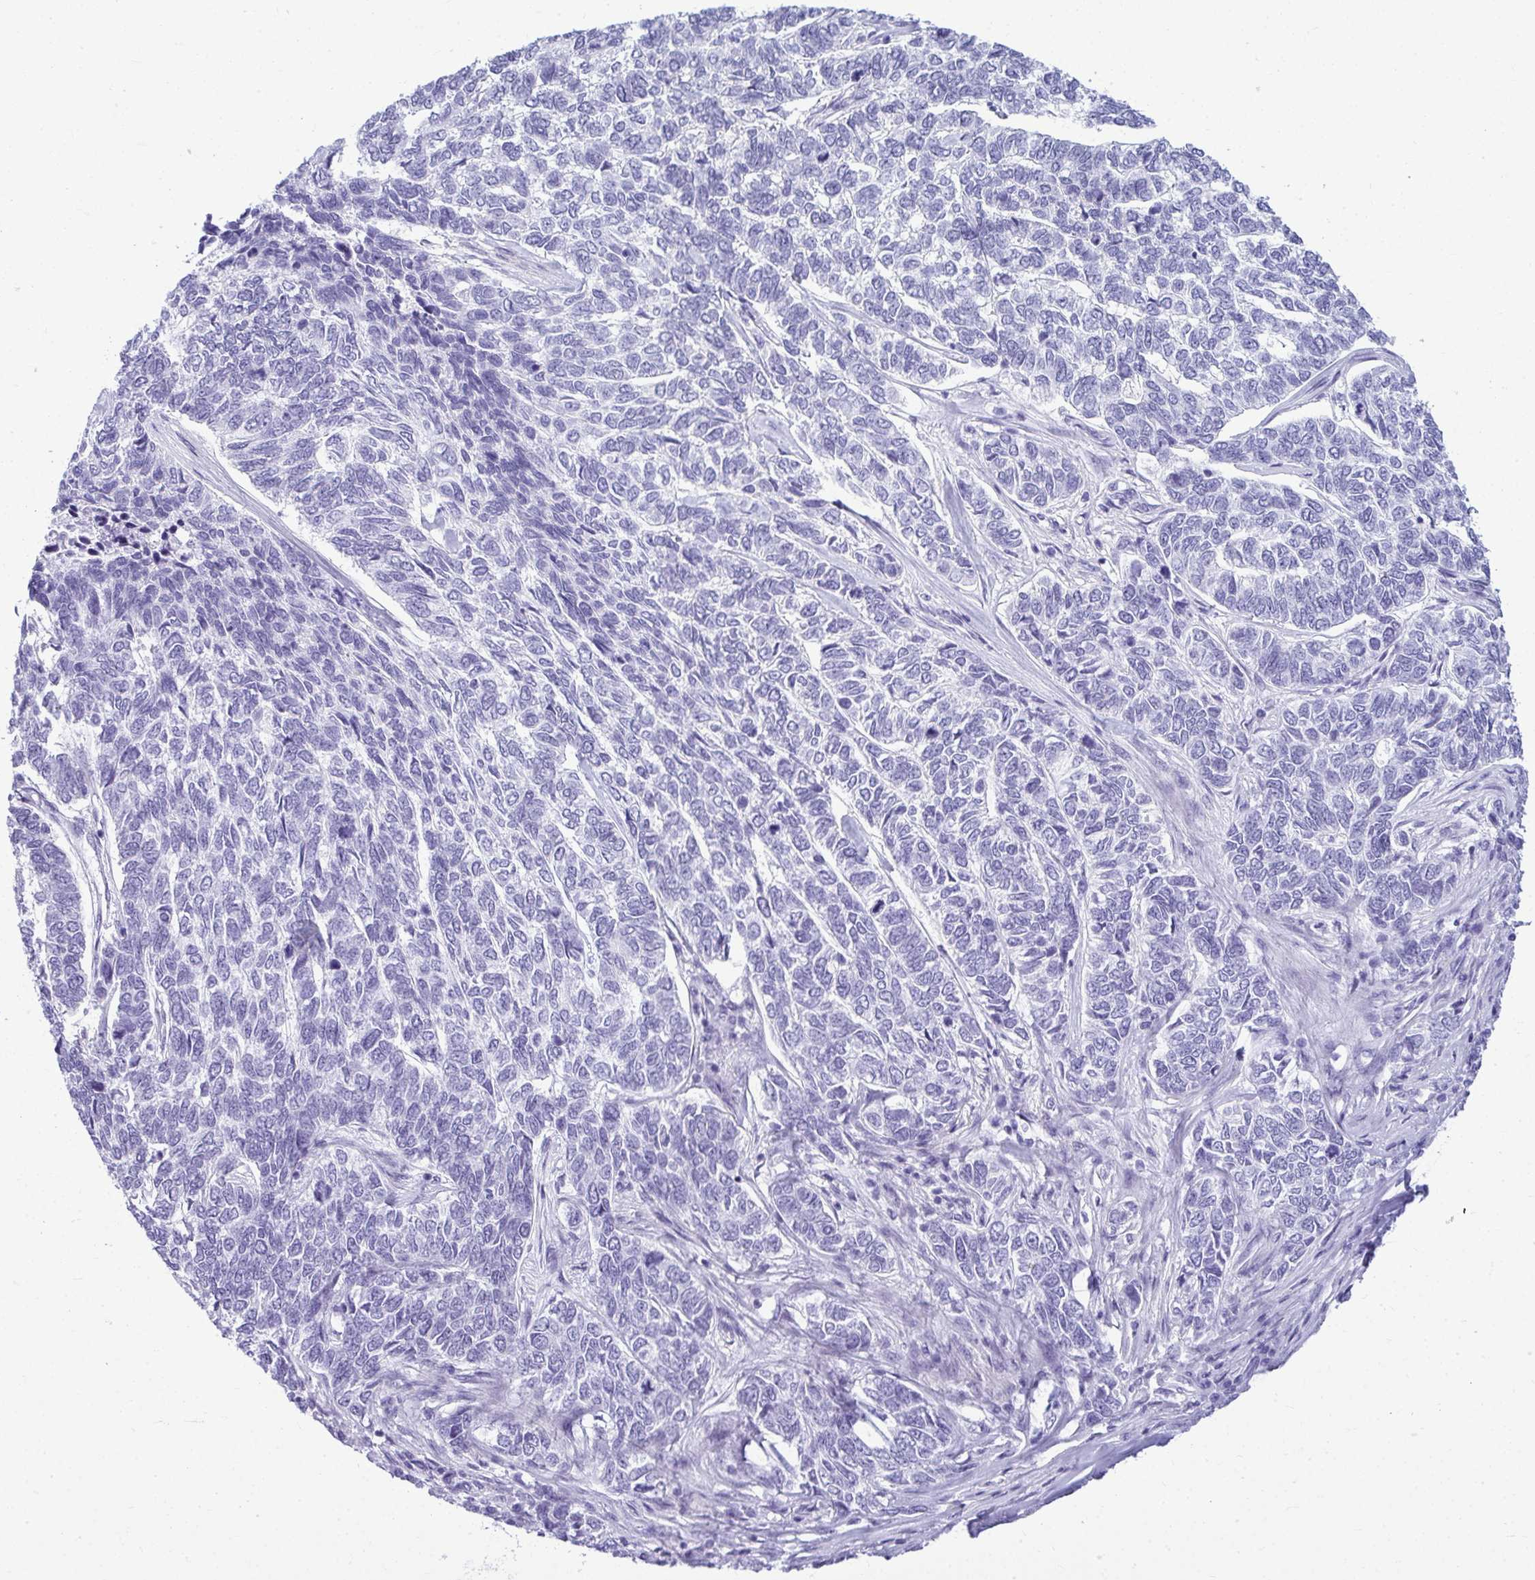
{"staining": {"intensity": "negative", "quantity": "none", "location": "none"}, "tissue": "skin cancer", "cell_type": "Tumor cells", "image_type": "cancer", "snomed": [{"axis": "morphology", "description": "Basal cell carcinoma"}, {"axis": "topography", "description": "Skin"}], "caption": "A histopathology image of human skin cancer is negative for staining in tumor cells. Brightfield microscopy of immunohistochemistry (IHC) stained with DAB (brown) and hematoxylin (blue), captured at high magnification.", "gene": "CLGN", "patient": {"sex": "female", "age": 65}}